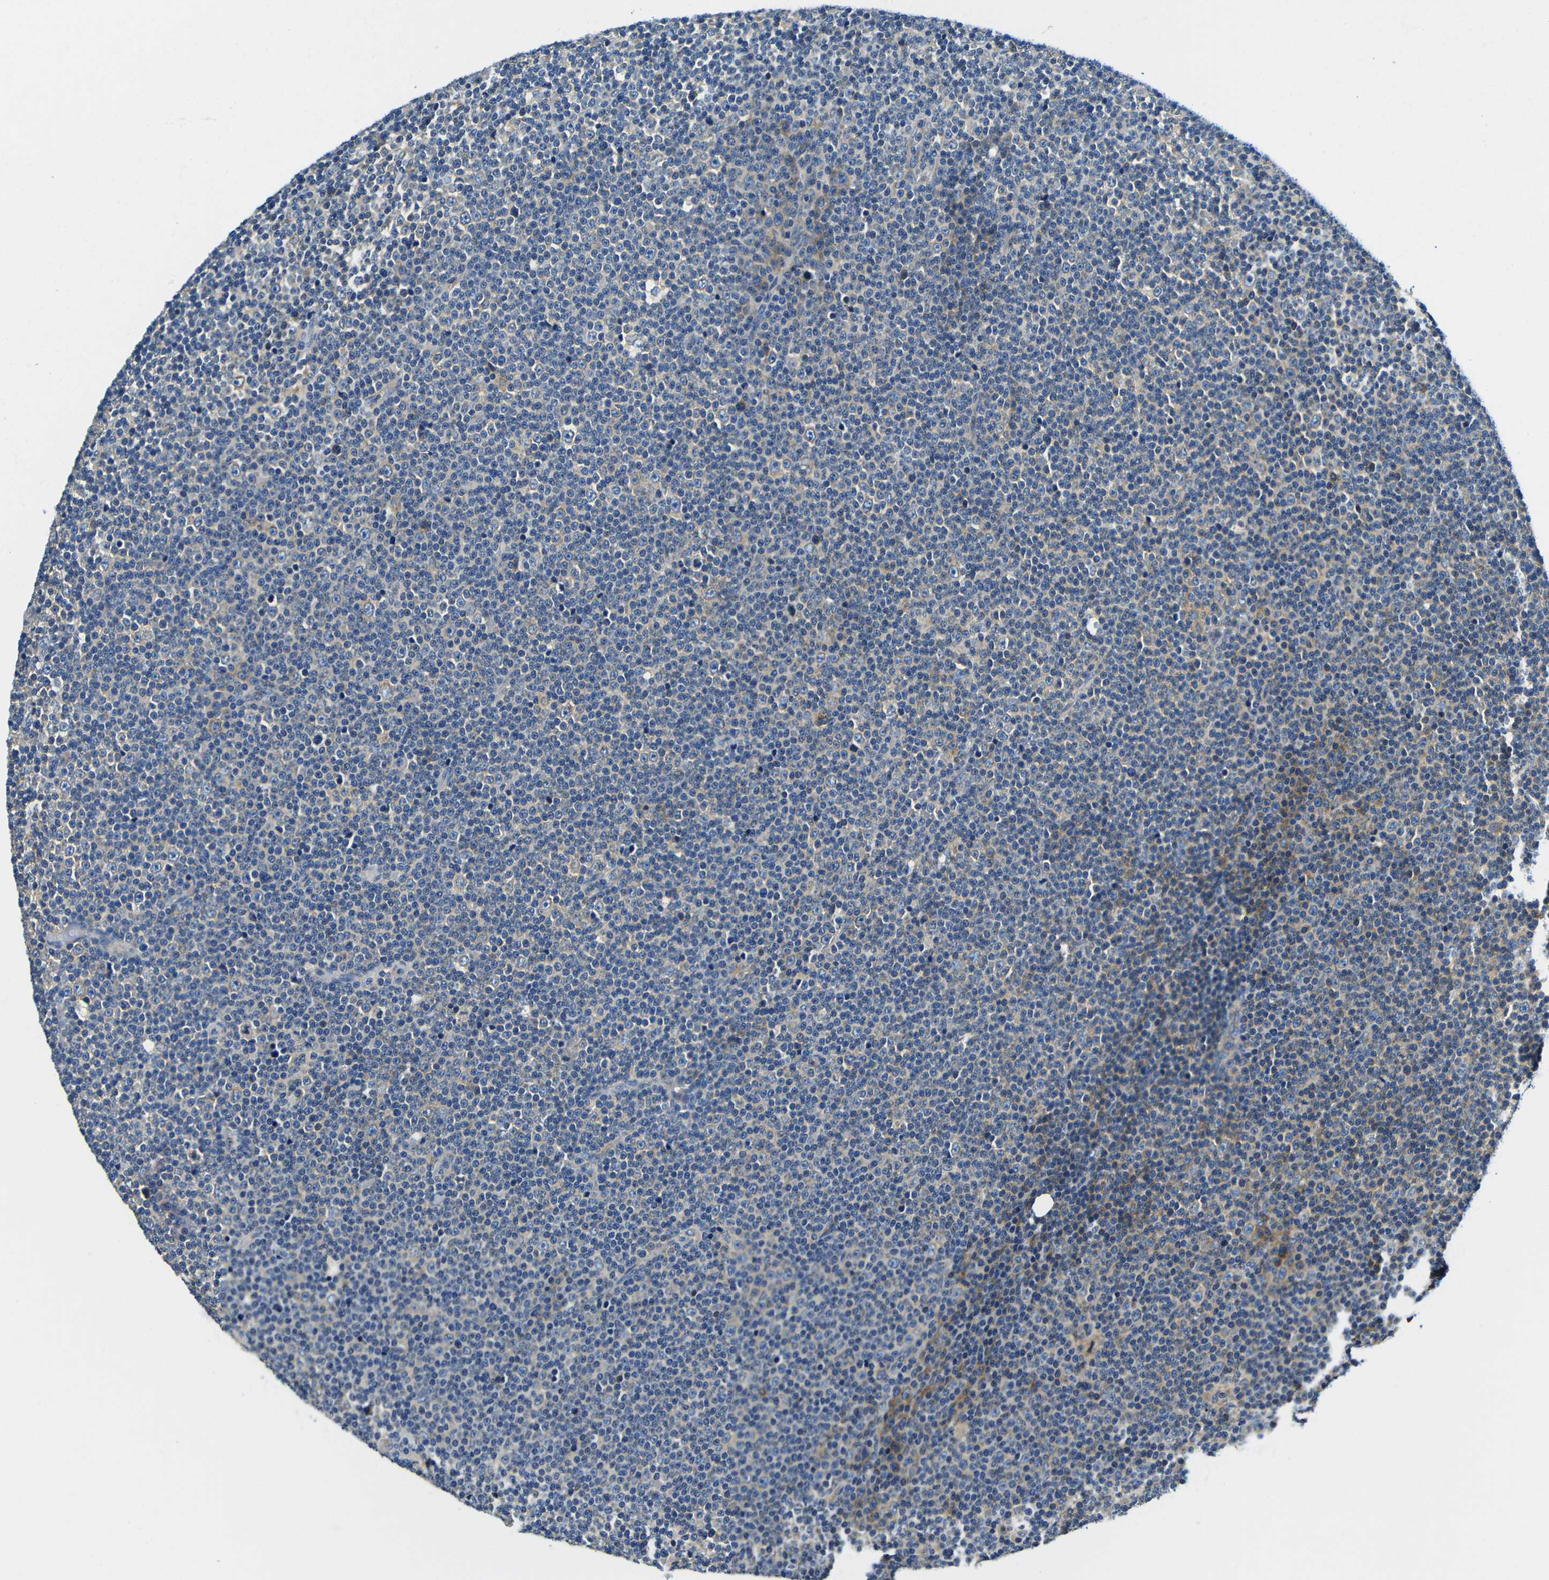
{"staining": {"intensity": "negative", "quantity": "none", "location": "none"}, "tissue": "lymphoma", "cell_type": "Tumor cells", "image_type": "cancer", "snomed": [{"axis": "morphology", "description": "Malignant lymphoma, non-Hodgkin's type, Low grade"}, {"axis": "topography", "description": "Lymph node"}], "caption": "Immunohistochemistry image of human low-grade malignant lymphoma, non-Hodgkin's type stained for a protein (brown), which demonstrates no expression in tumor cells.", "gene": "USO1", "patient": {"sex": "female", "age": 67}}